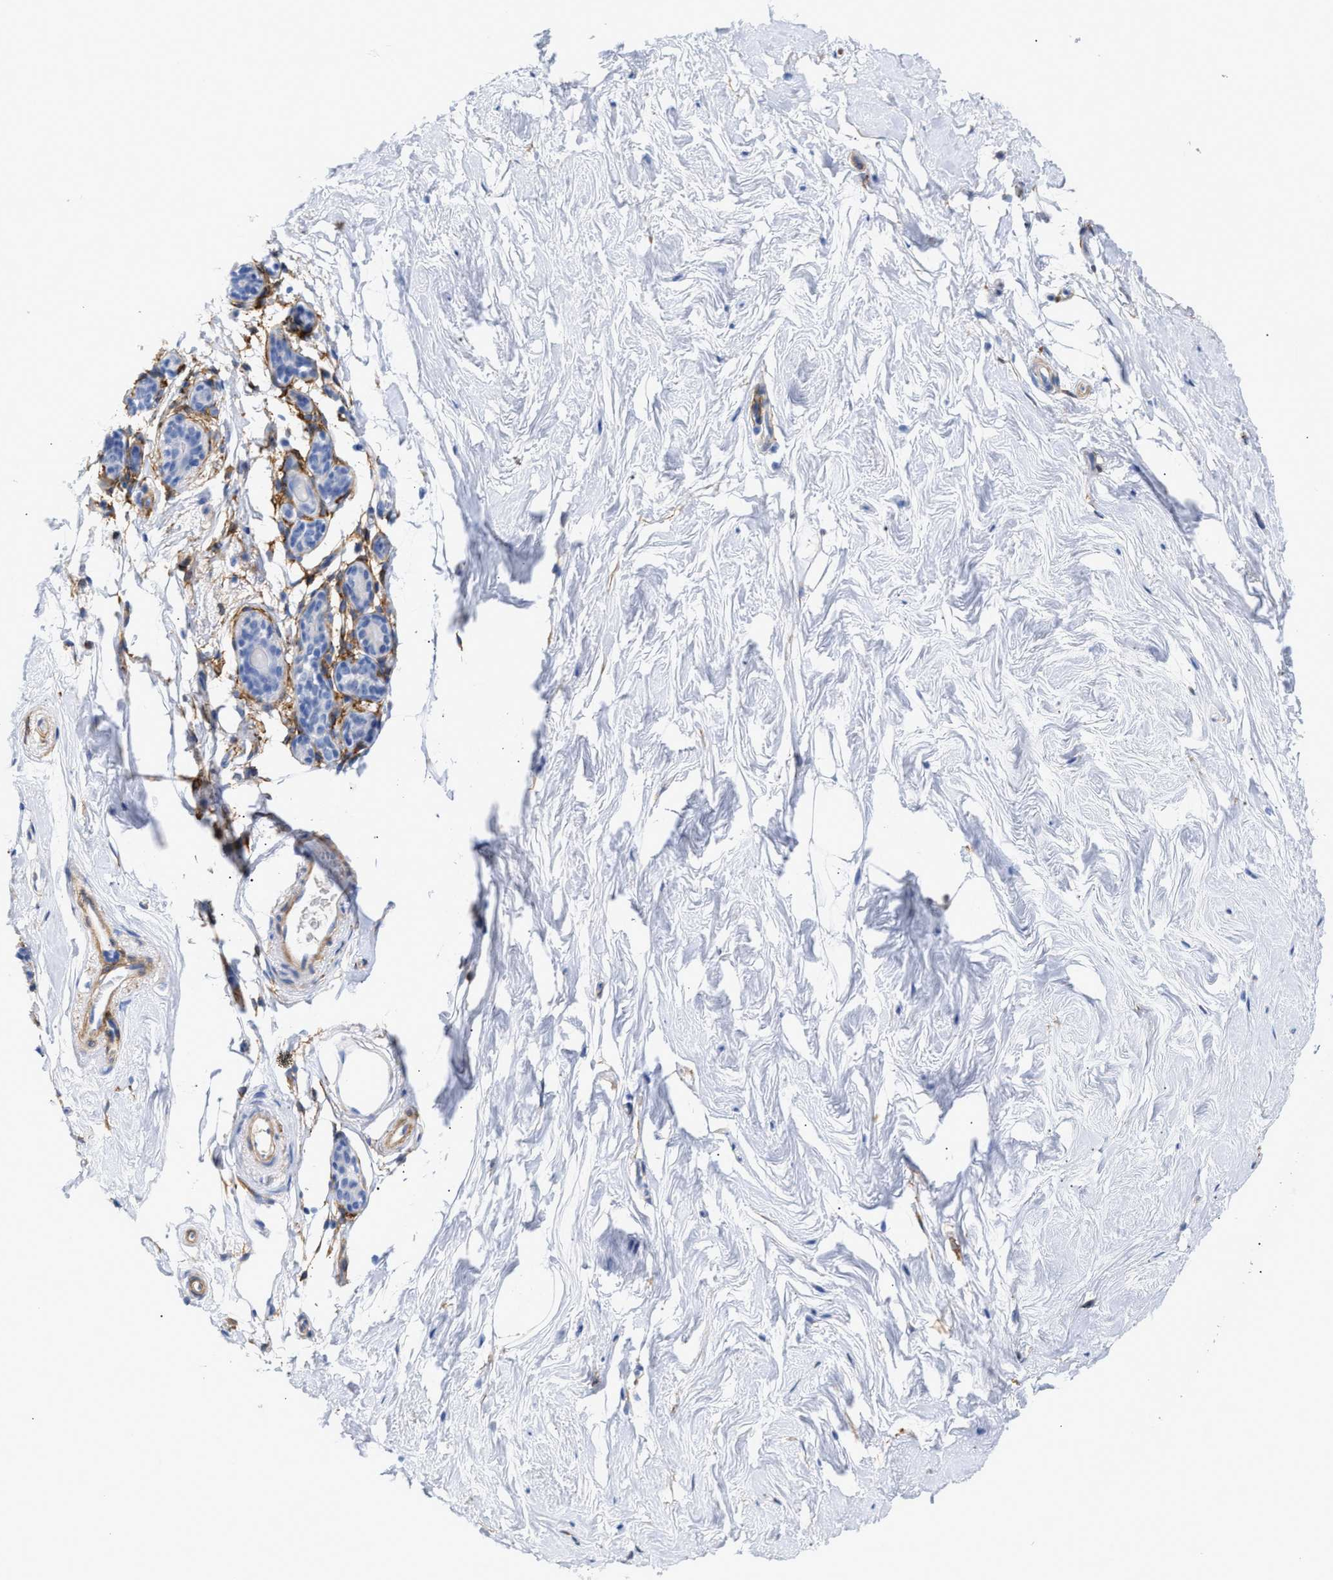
{"staining": {"intensity": "negative", "quantity": "none", "location": "none"}, "tissue": "breast", "cell_type": "Adipocytes", "image_type": "normal", "snomed": [{"axis": "morphology", "description": "Normal tissue, NOS"}, {"axis": "topography", "description": "Breast"}], "caption": "A high-resolution image shows immunohistochemistry staining of benign breast, which exhibits no significant positivity in adipocytes. (DAB (3,3'-diaminobenzidine) immunohistochemistry visualized using brightfield microscopy, high magnification).", "gene": "AMPH", "patient": {"sex": "female", "age": 62}}